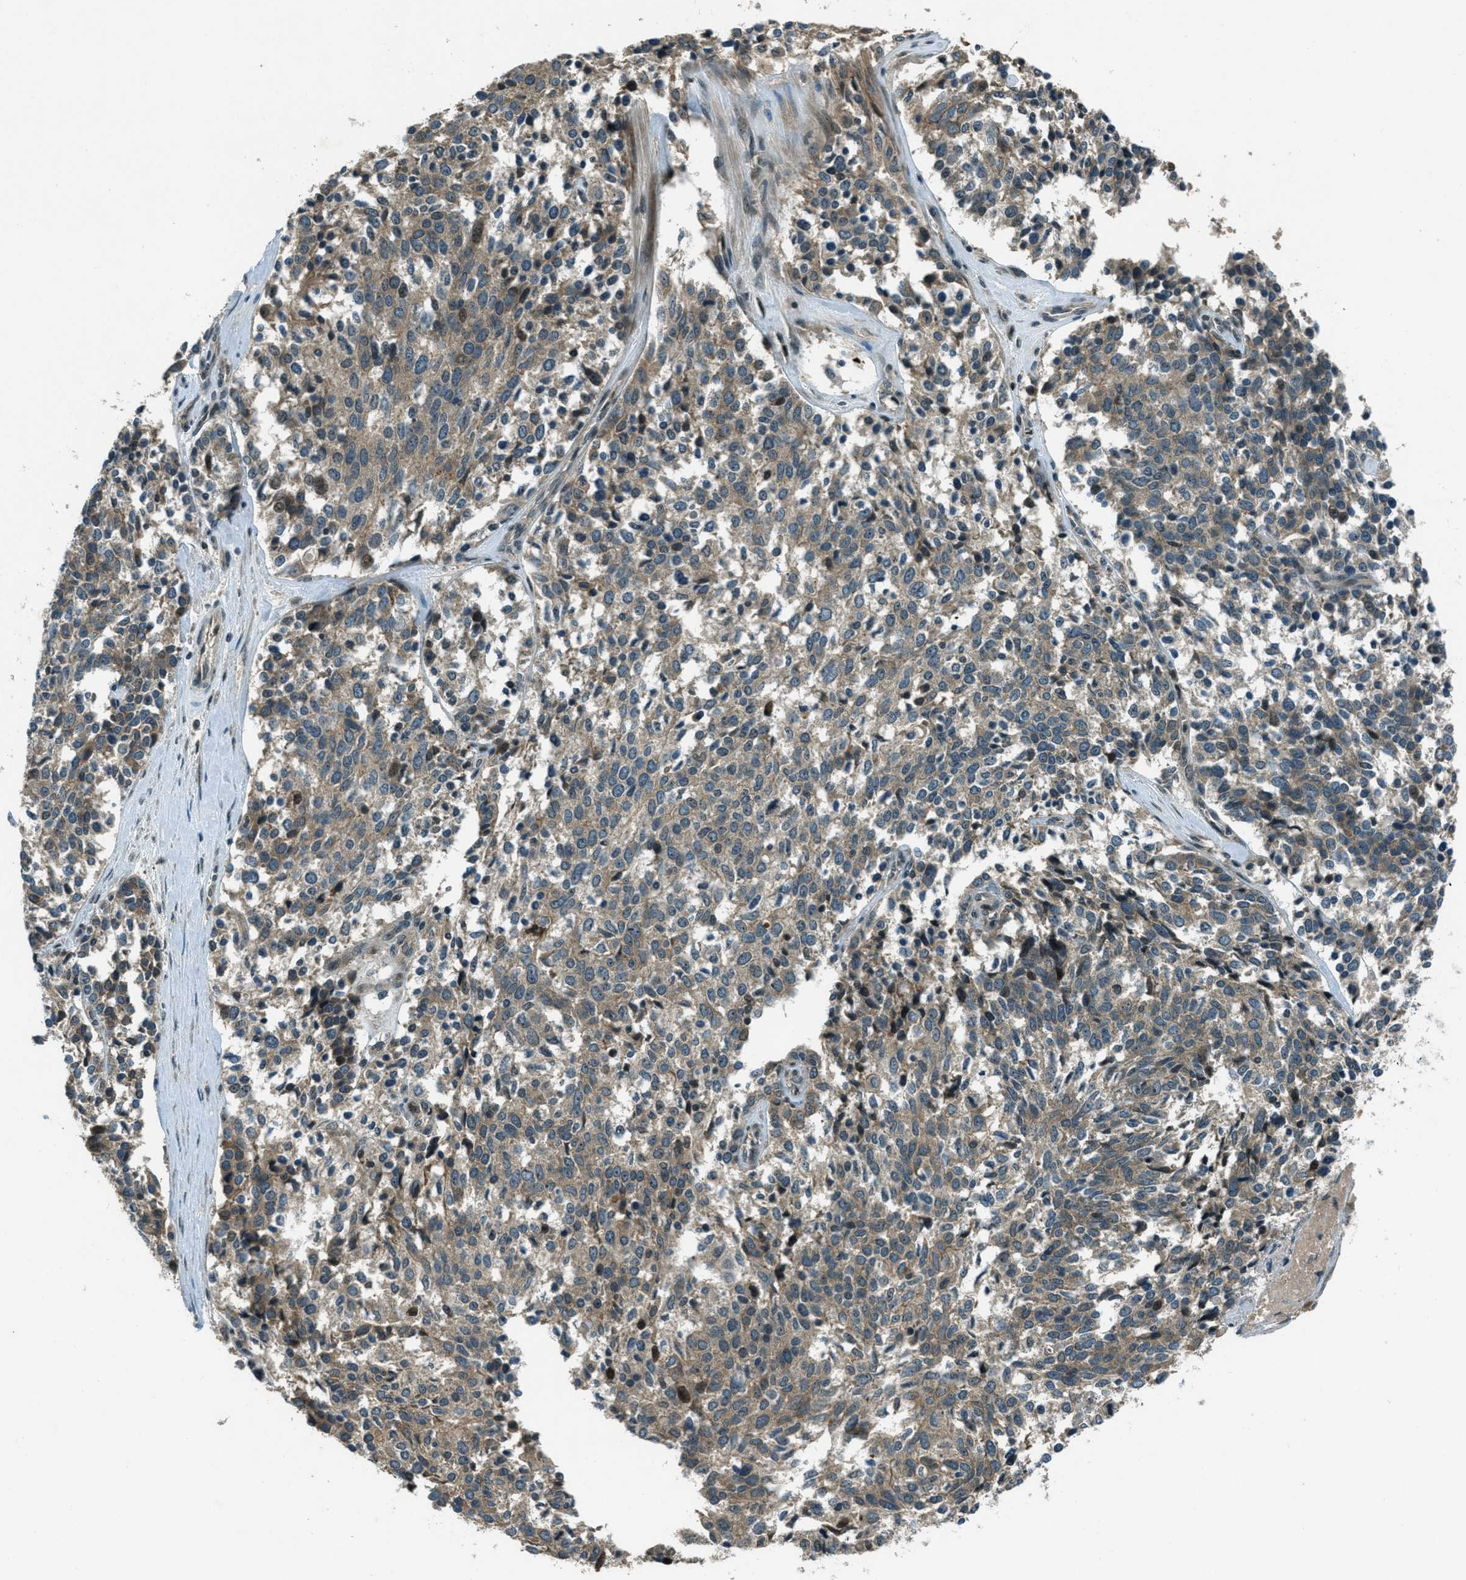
{"staining": {"intensity": "weak", "quantity": ">75%", "location": "cytoplasmic/membranous"}, "tissue": "ovarian cancer", "cell_type": "Tumor cells", "image_type": "cancer", "snomed": [{"axis": "morphology", "description": "Cystadenocarcinoma, serous, NOS"}, {"axis": "topography", "description": "Ovary"}], "caption": "A photomicrograph showing weak cytoplasmic/membranous positivity in approximately >75% of tumor cells in serous cystadenocarcinoma (ovarian), as visualized by brown immunohistochemical staining.", "gene": "STK11", "patient": {"sex": "female", "age": 44}}